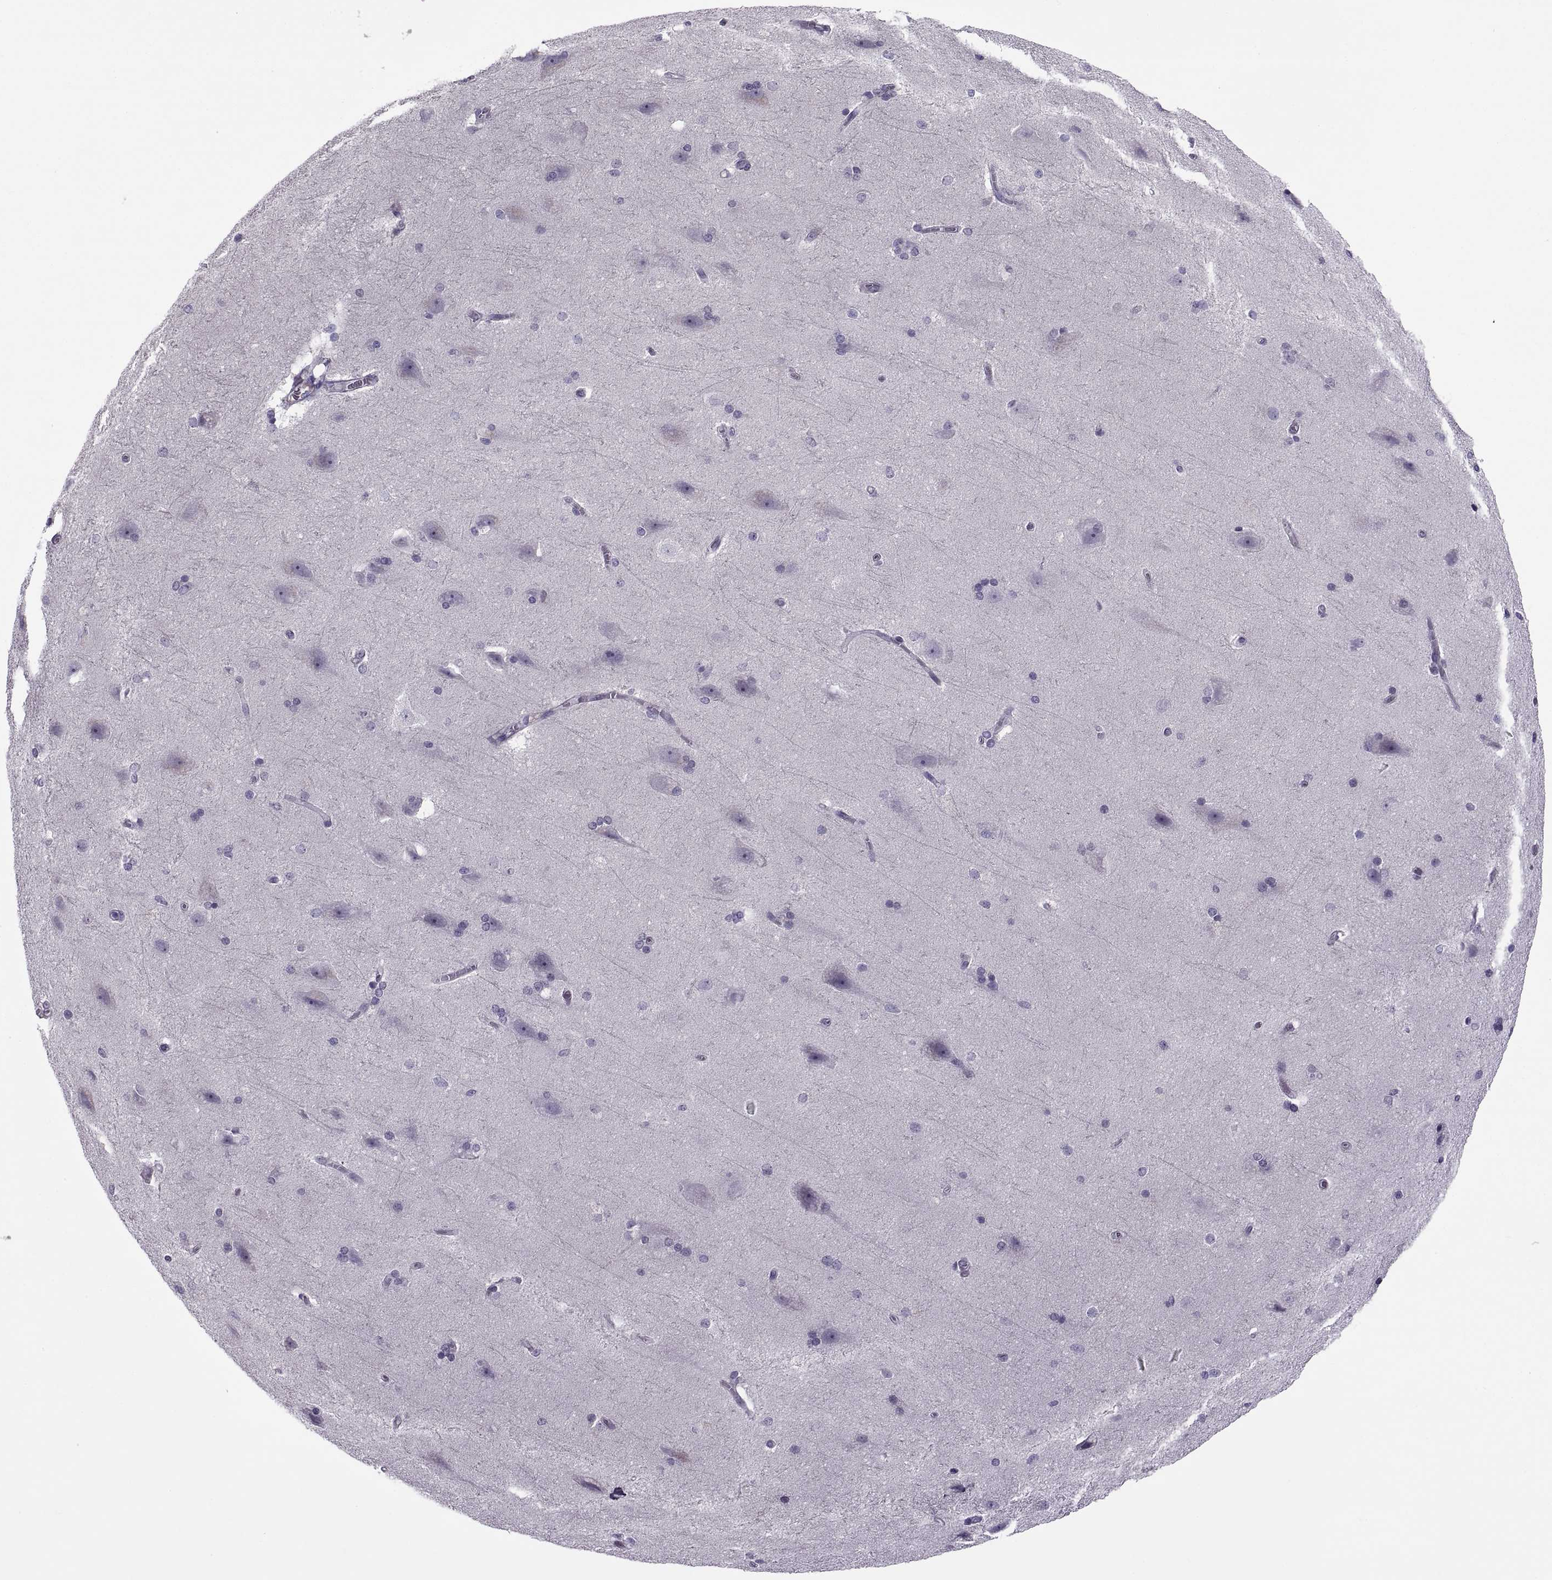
{"staining": {"intensity": "negative", "quantity": "none", "location": "none"}, "tissue": "hippocampus", "cell_type": "Glial cells", "image_type": "normal", "snomed": [{"axis": "morphology", "description": "Normal tissue, NOS"}, {"axis": "topography", "description": "Cerebral cortex"}, {"axis": "topography", "description": "Hippocampus"}], "caption": "The immunohistochemistry (IHC) histopathology image has no significant staining in glial cells of hippocampus. Nuclei are stained in blue.", "gene": "MAGEB1", "patient": {"sex": "female", "age": 19}}